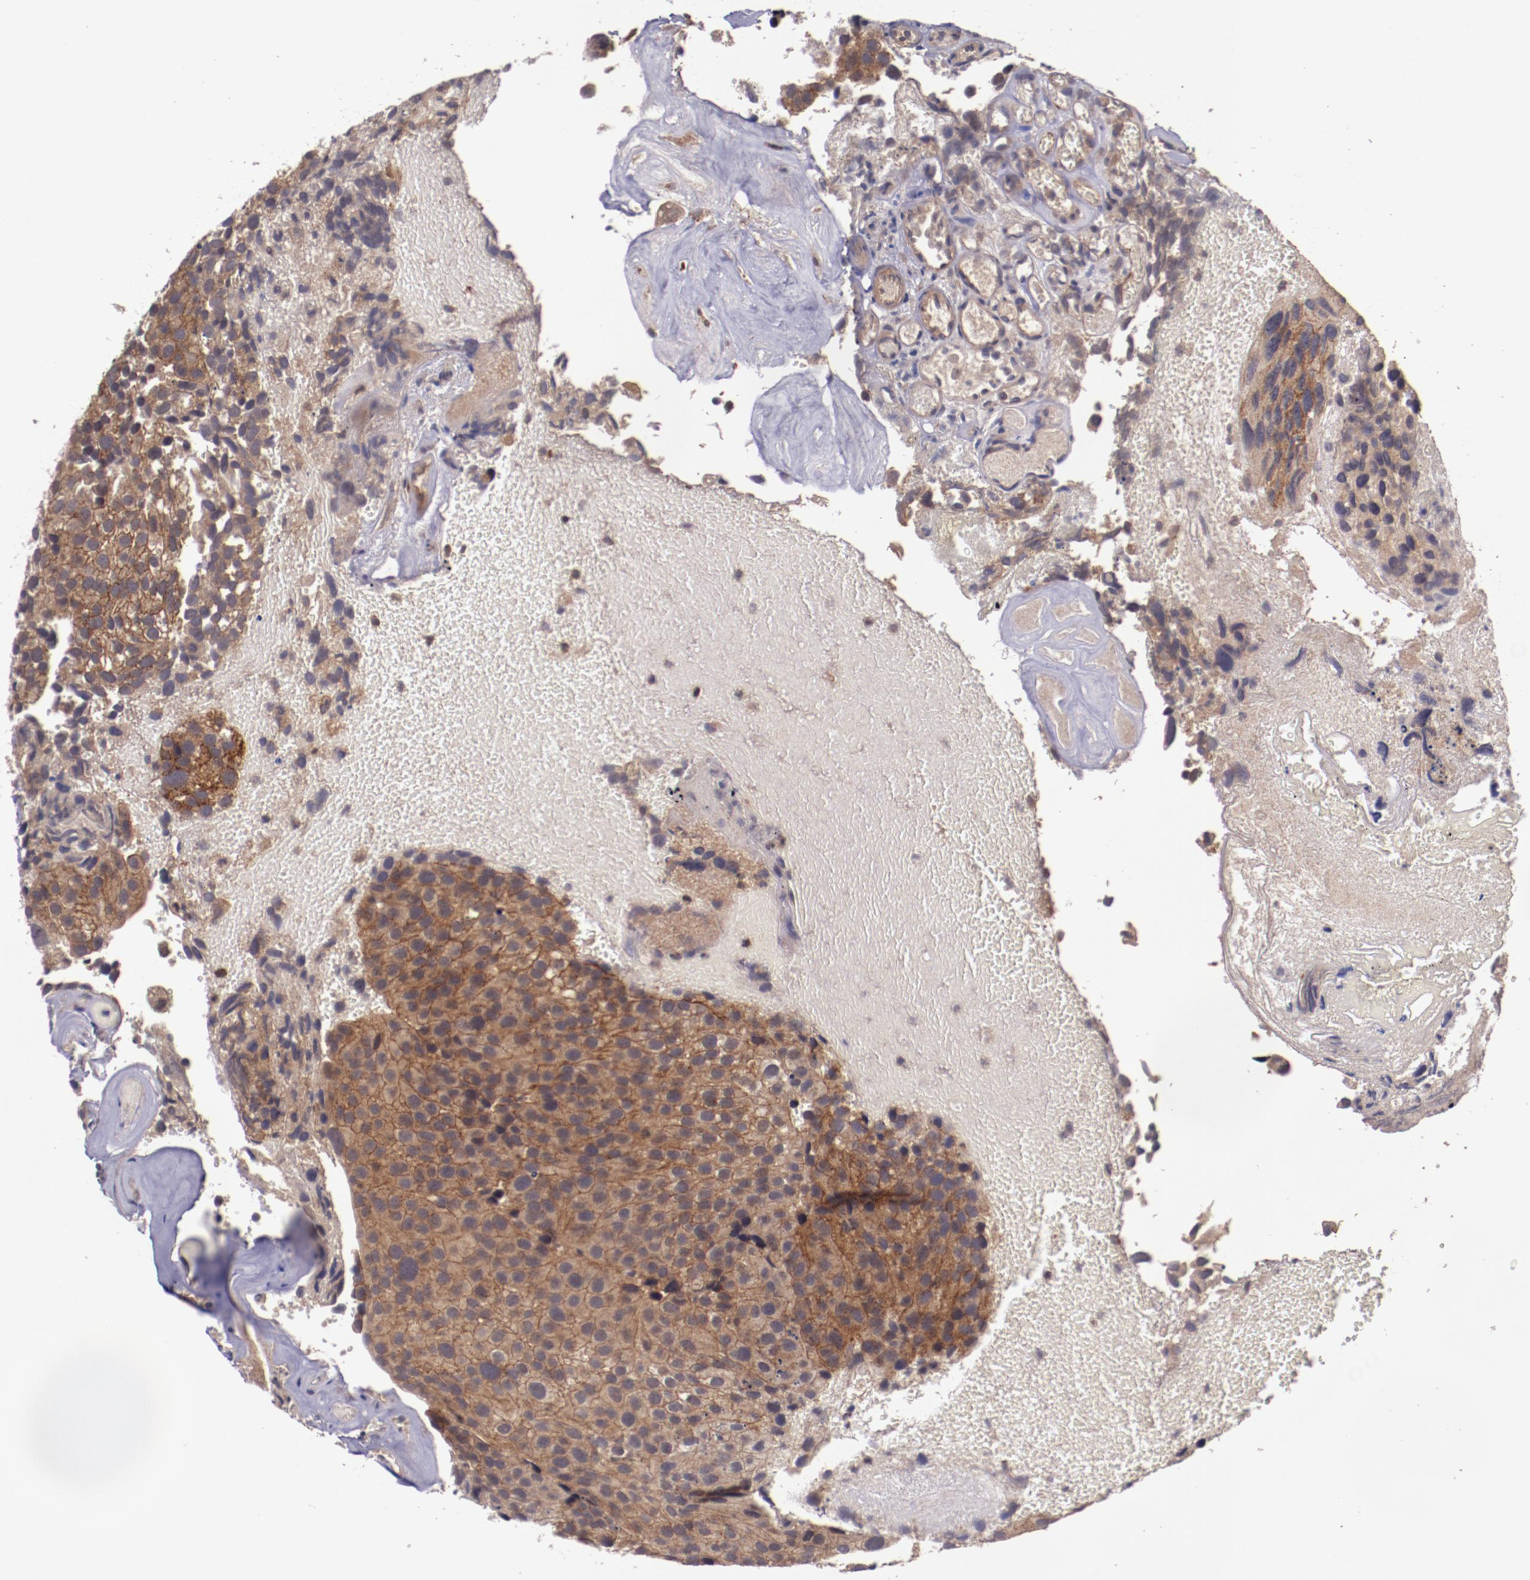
{"staining": {"intensity": "moderate", "quantity": ">75%", "location": "cytoplasmic/membranous"}, "tissue": "urothelial cancer", "cell_type": "Tumor cells", "image_type": "cancer", "snomed": [{"axis": "morphology", "description": "Urothelial carcinoma, High grade"}, {"axis": "topography", "description": "Urinary bladder"}], "caption": "High-grade urothelial carcinoma stained with immunohistochemistry demonstrates moderate cytoplasmic/membranous expression in approximately >75% of tumor cells.", "gene": "FTSJ1", "patient": {"sex": "male", "age": 72}}